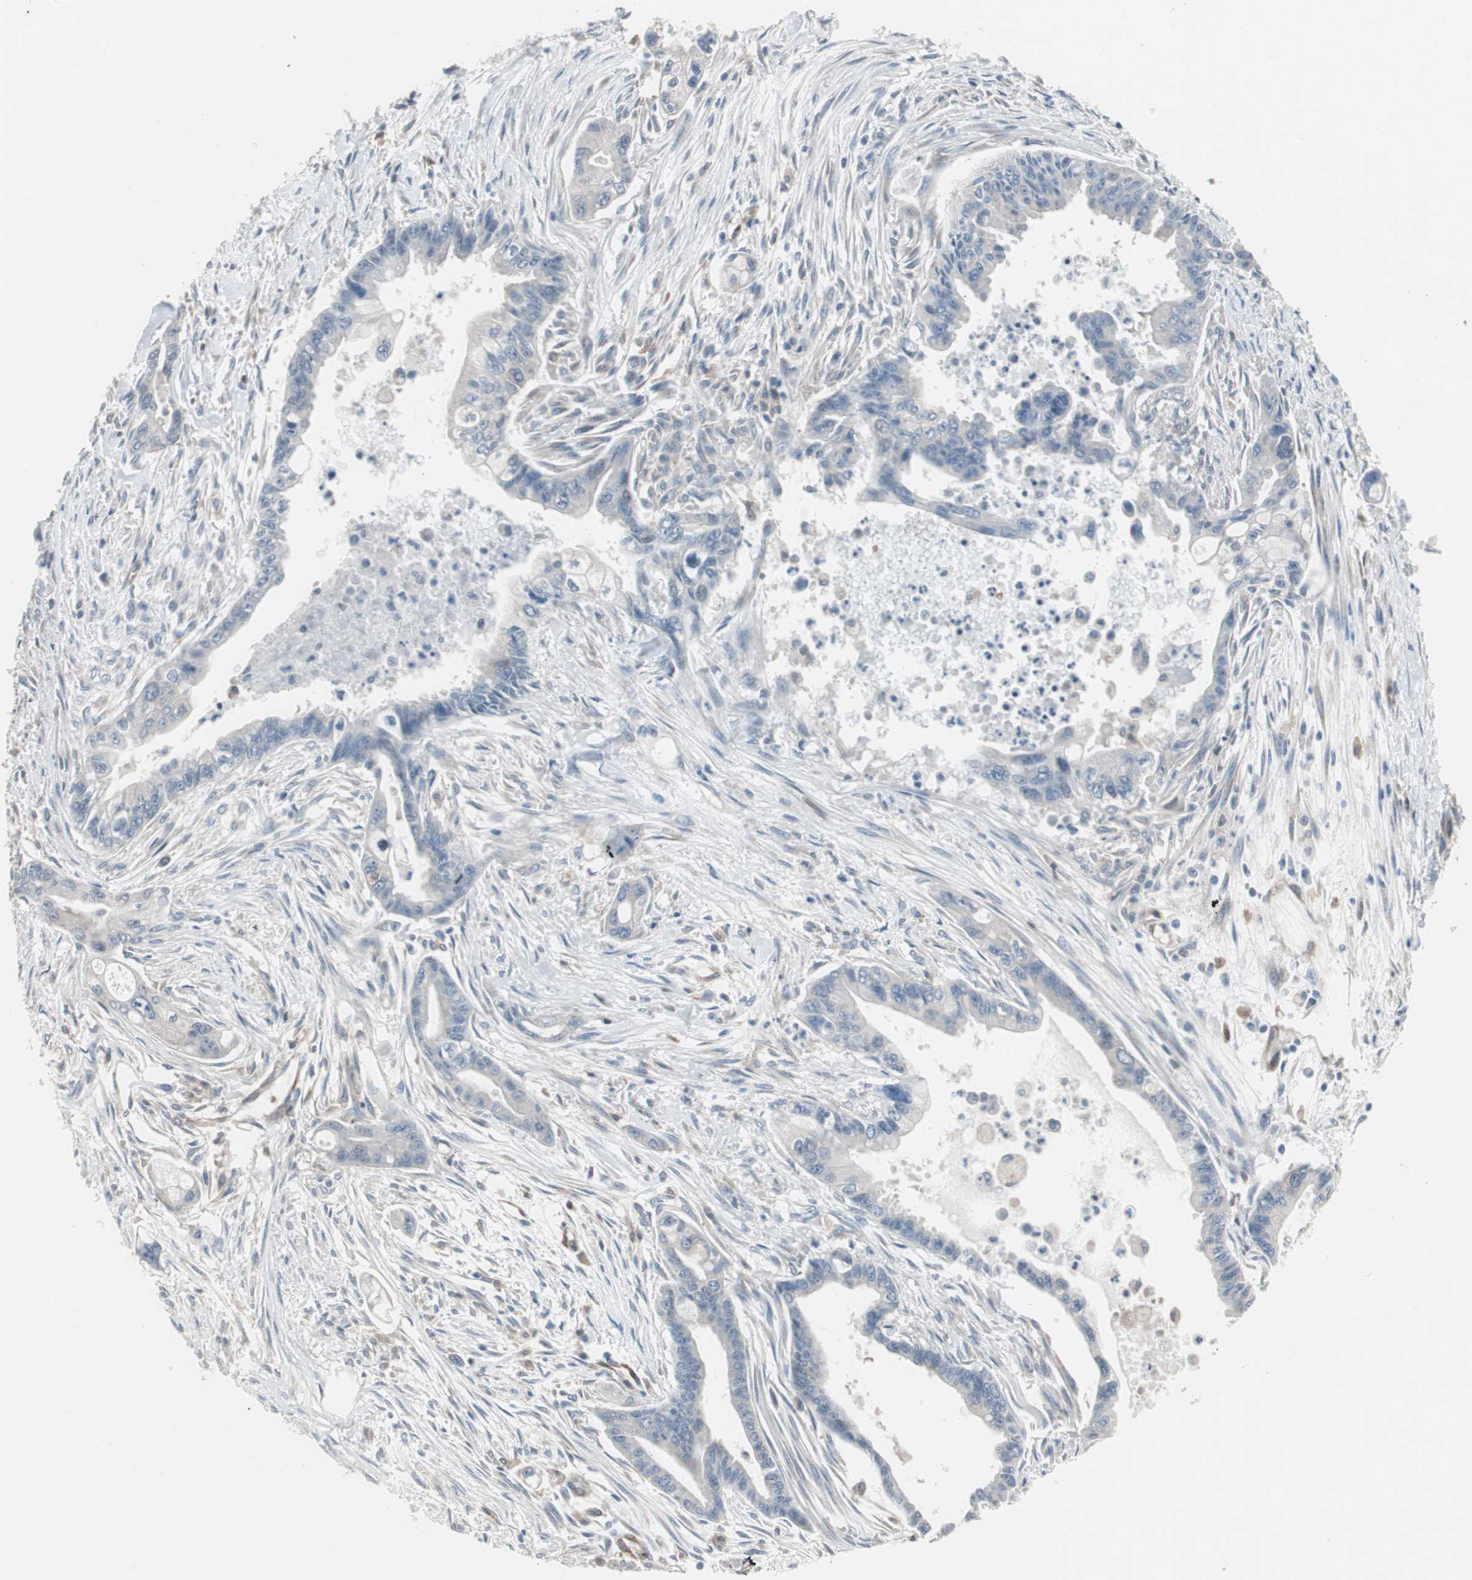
{"staining": {"intensity": "negative", "quantity": "none", "location": "none"}, "tissue": "pancreatic cancer", "cell_type": "Tumor cells", "image_type": "cancer", "snomed": [{"axis": "morphology", "description": "Adenocarcinoma, NOS"}, {"axis": "topography", "description": "Pancreas"}], "caption": "There is no significant expression in tumor cells of pancreatic cancer (adenocarcinoma).", "gene": "SWAP70", "patient": {"sex": "male", "age": 70}}